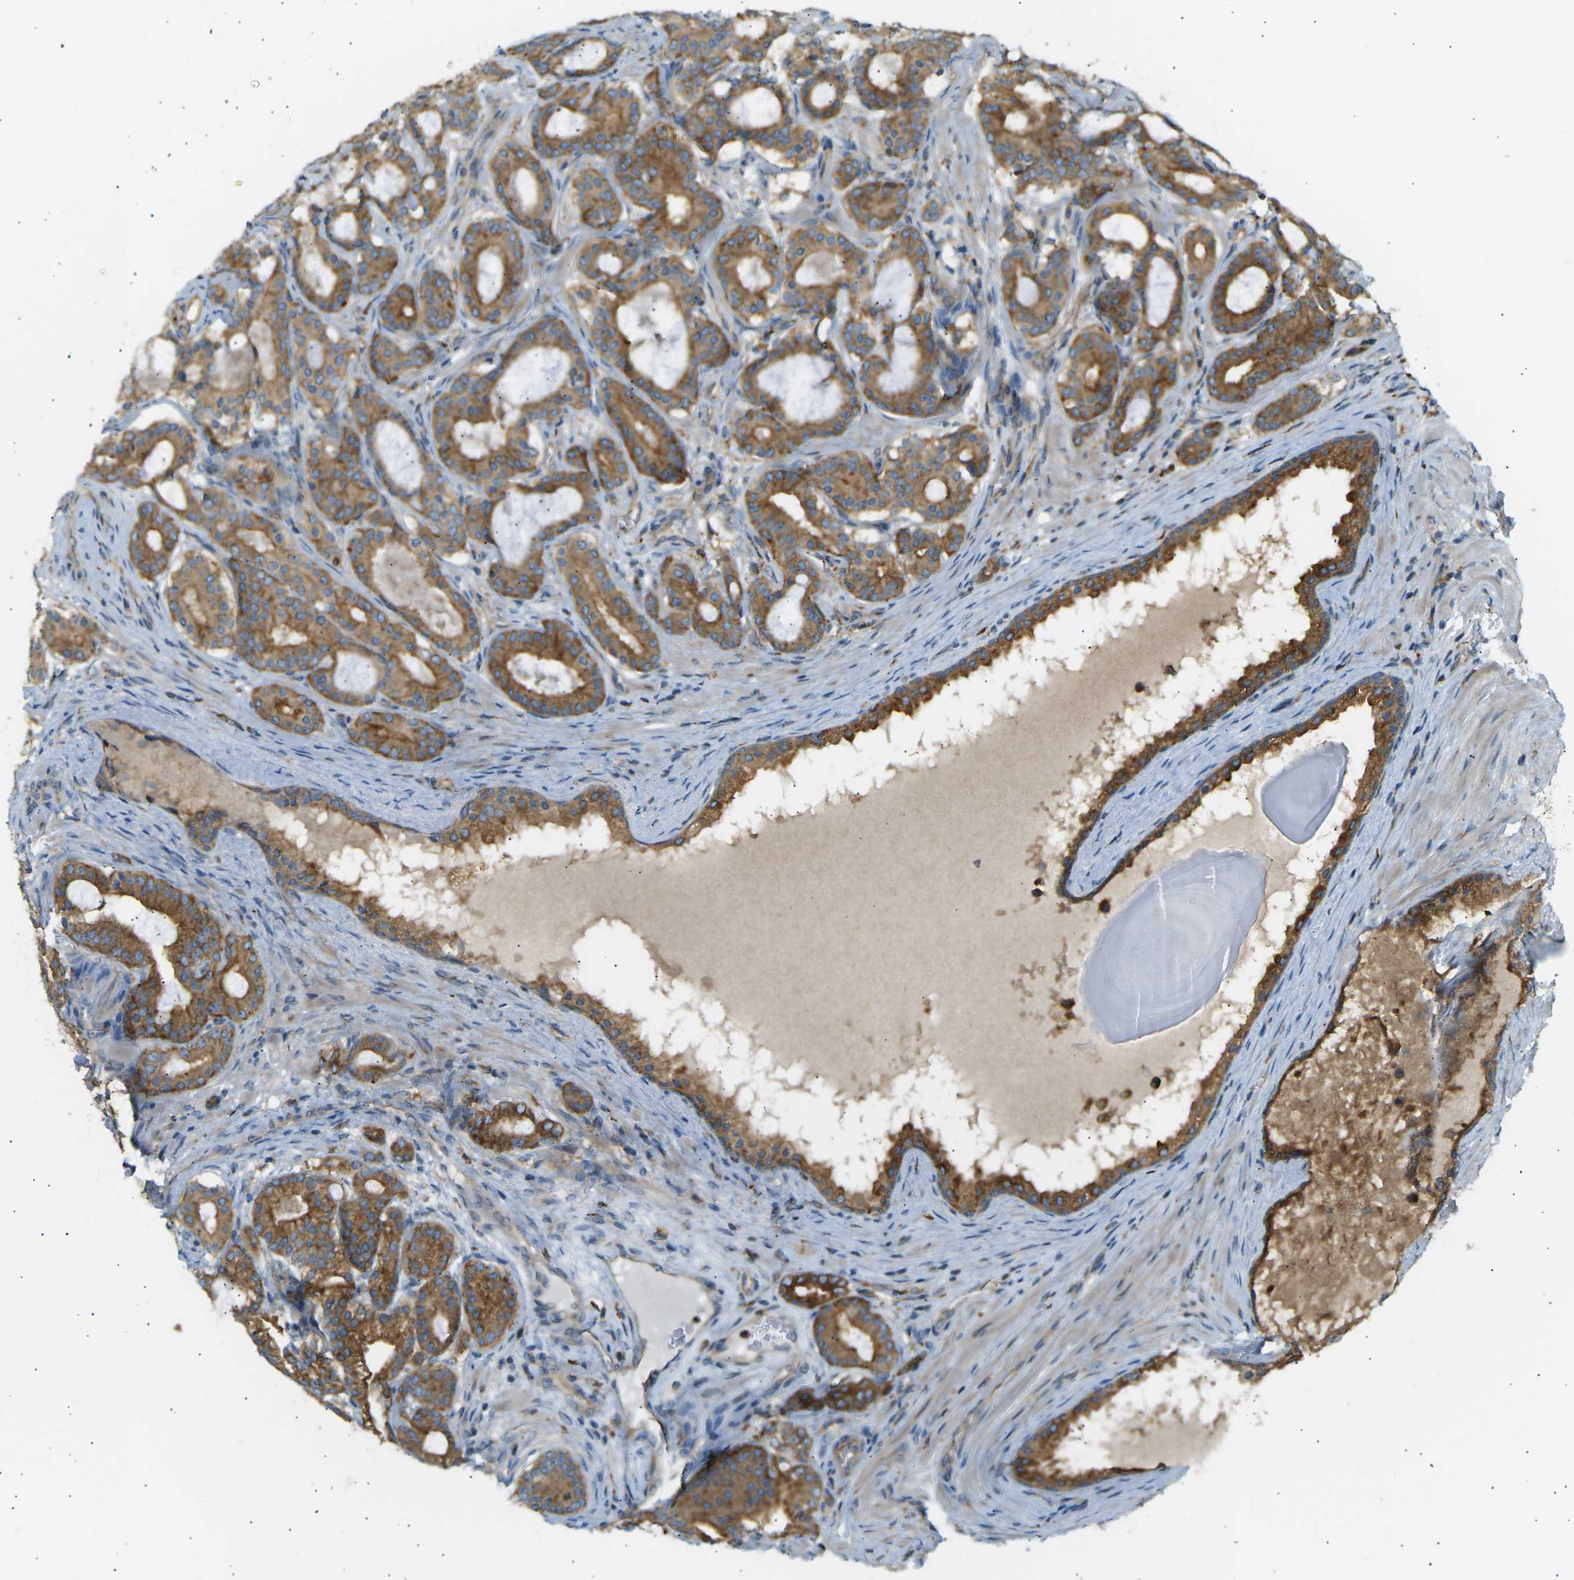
{"staining": {"intensity": "moderate", "quantity": ">75%", "location": "cytoplasmic/membranous"}, "tissue": "prostate cancer", "cell_type": "Tumor cells", "image_type": "cancer", "snomed": [{"axis": "morphology", "description": "Adenocarcinoma, High grade"}, {"axis": "topography", "description": "Prostate"}], "caption": "Prostate cancer stained with a brown dye demonstrates moderate cytoplasmic/membranous positive expression in approximately >75% of tumor cells.", "gene": "CDK17", "patient": {"sex": "male", "age": 60}}